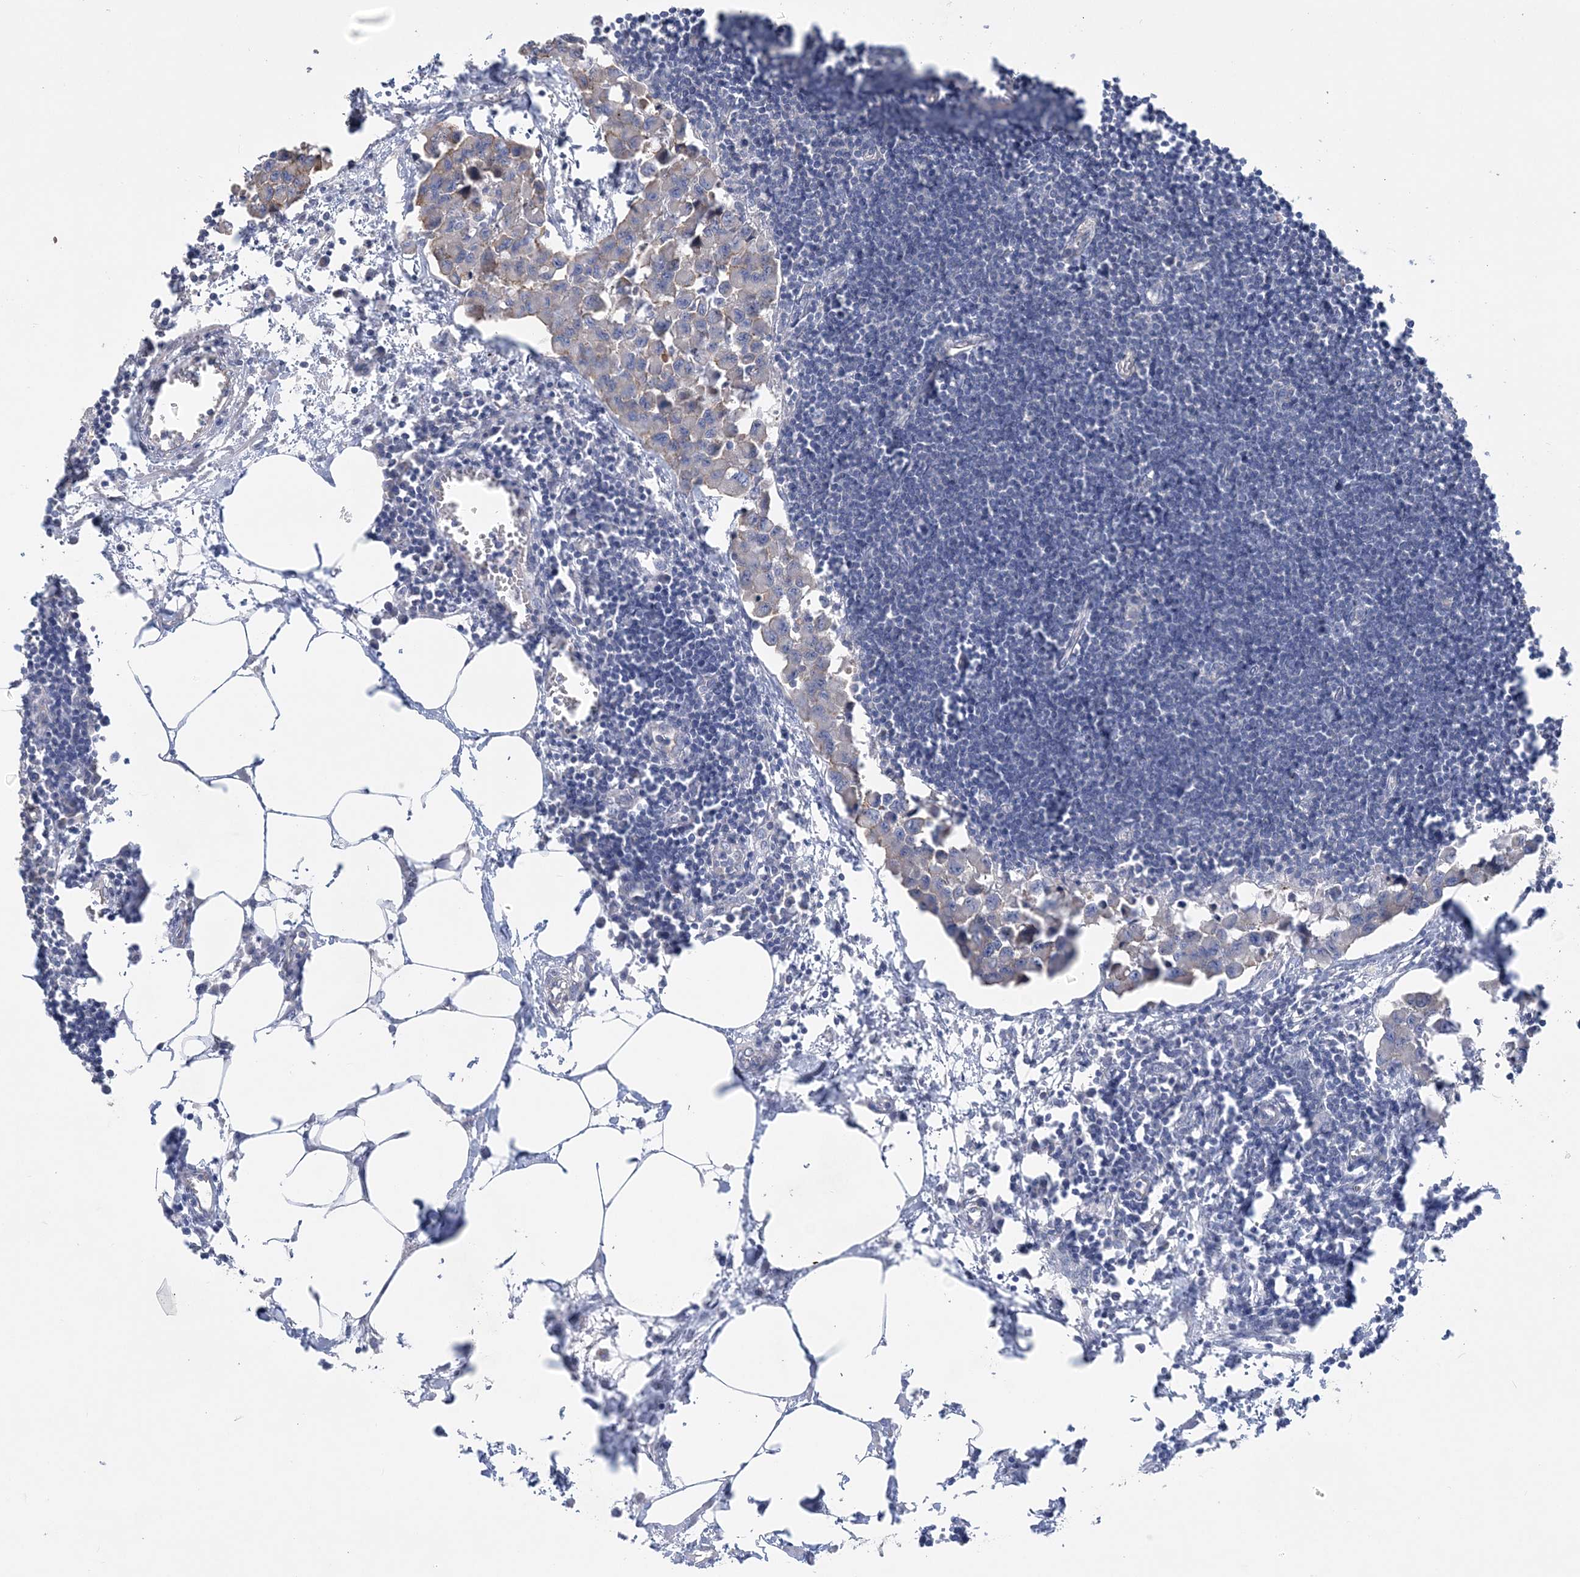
{"staining": {"intensity": "negative", "quantity": "none", "location": "none"}, "tissue": "lymph node", "cell_type": "Germinal center cells", "image_type": "normal", "snomed": [{"axis": "morphology", "description": "Normal tissue, NOS"}, {"axis": "morphology", "description": "Malignant melanoma, Metastatic site"}, {"axis": "topography", "description": "Lymph node"}], "caption": "An immunohistochemistry image of normal lymph node is shown. There is no staining in germinal center cells of lymph node.", "gene": "PIGC", "patient": {"sex": "male", "age": 41}}